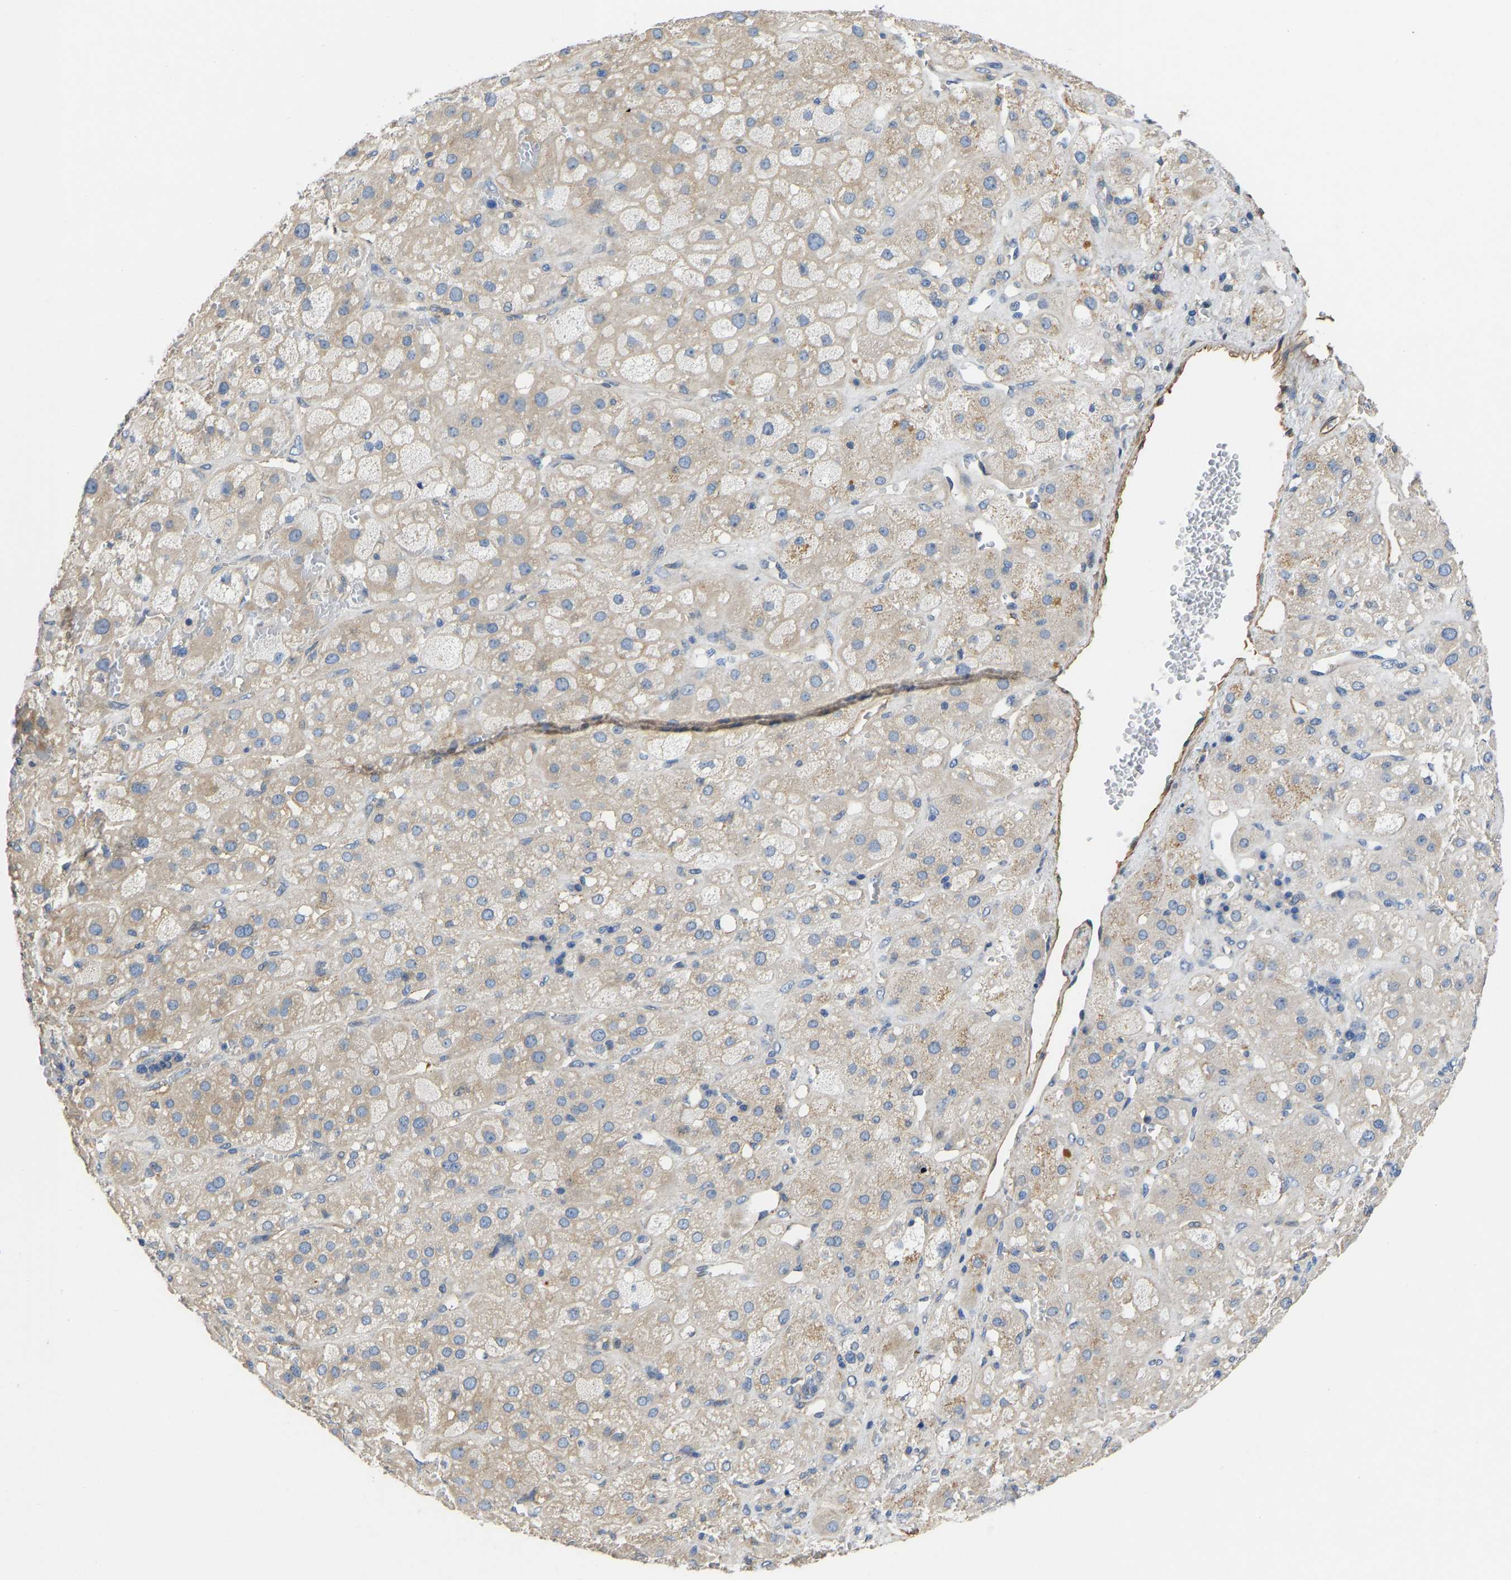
{"staining": {"intensity": "weak", "quantity": "25%-75%", "location": "cytoplasmic/membranous"}, "tissue": "adrenal gland", "cell_type": "Glandular cells", "image_type": "normal", "snomed": [{"axis": "morphology", "description": "Normal tissue, NOS"}, {"axis": "topography", "description": "Adrenal gland"}], "caption": "Adrenal gland stained for a protein shows weak cytoplasmic/membranous positivity in glandular cells.", "gene": "ELMO2", "patient": {"sex": "female", "age": 47}}